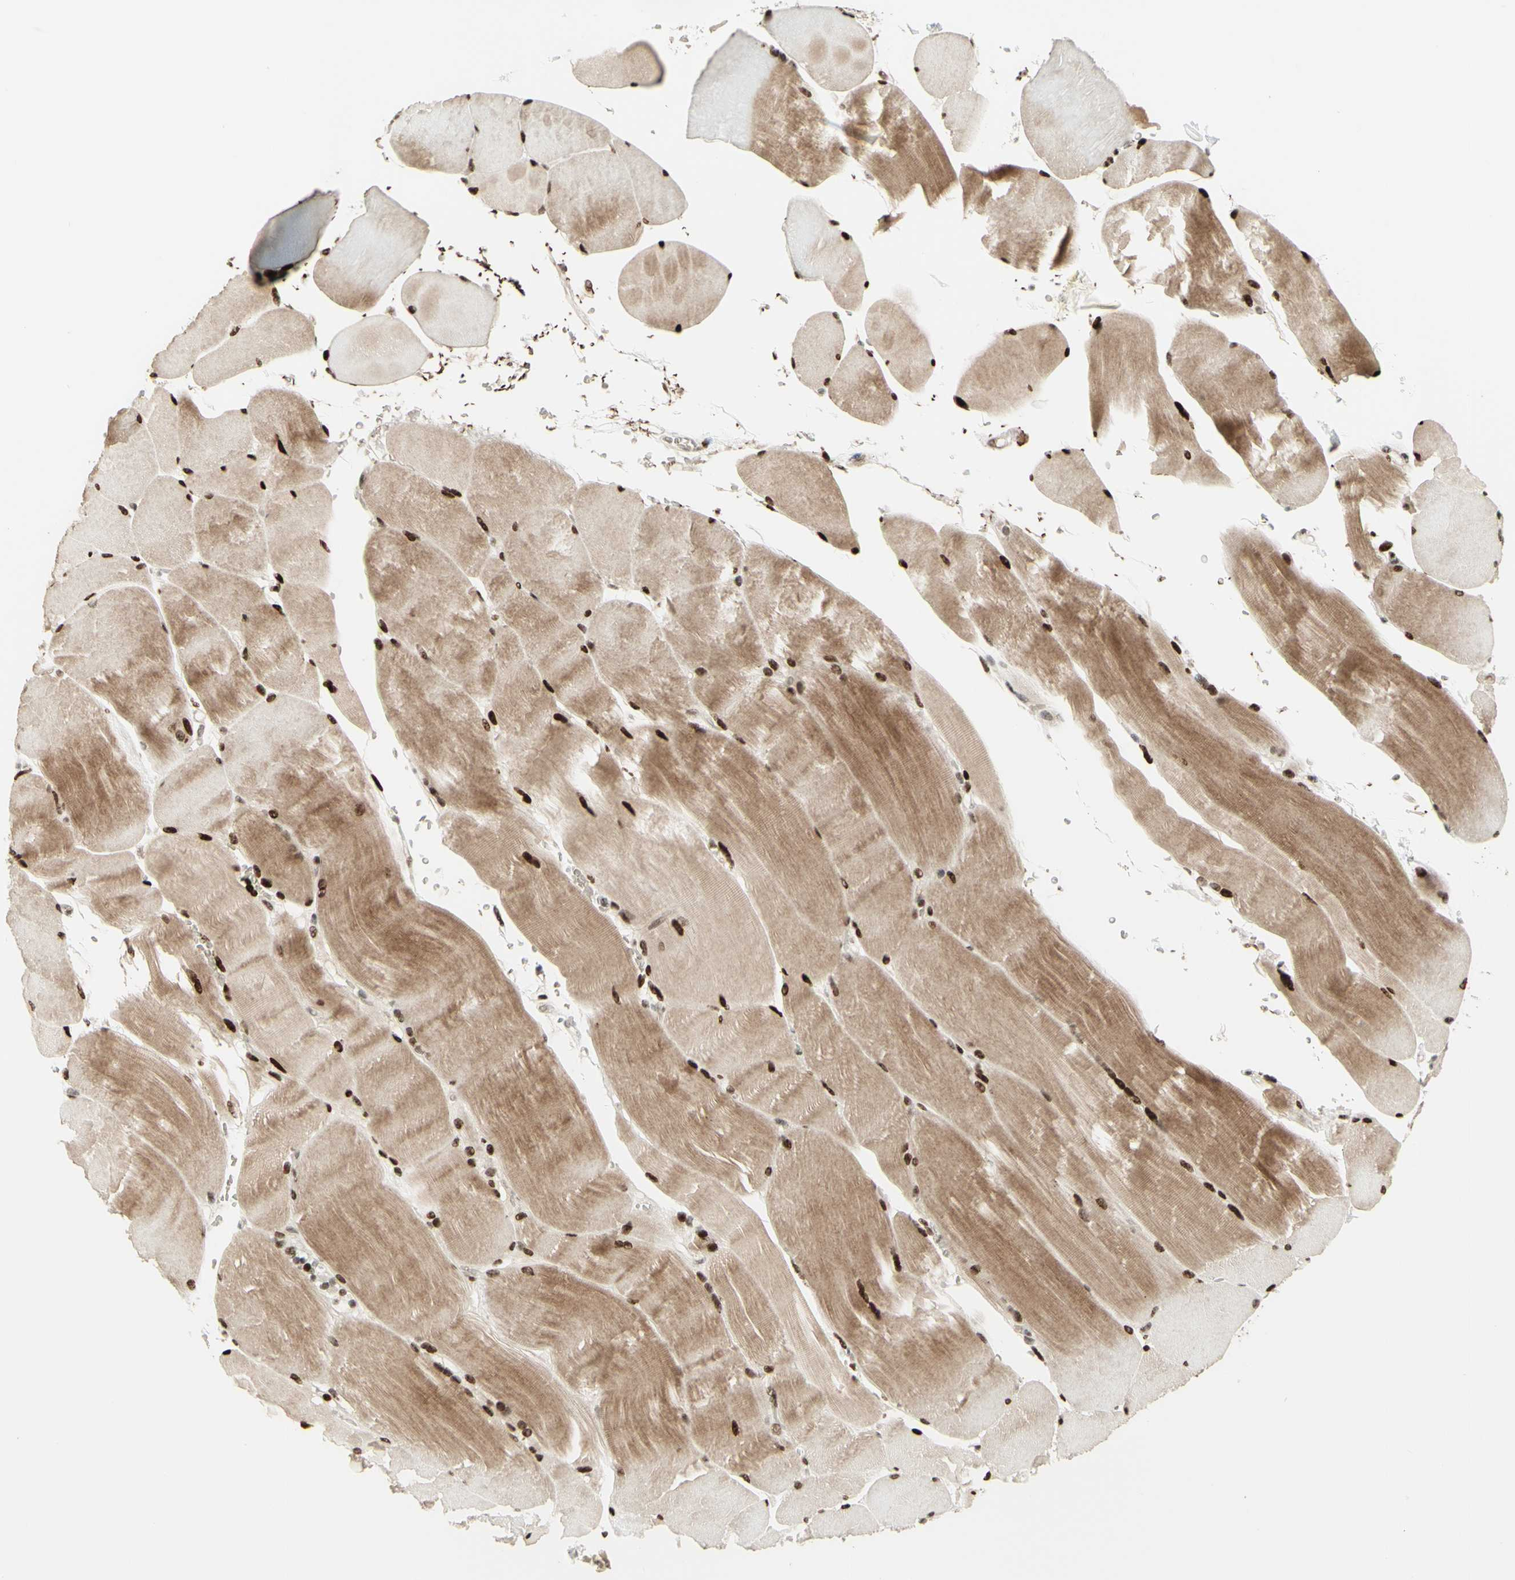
{"staining": {"intensity": "strong", "quantity": ">75%", "location": "cytoplasmic/membranous,nuclear"}, "tissue": "skeletal muscle", "cell_type": "Myocytes", "image_type": "normal", "snomed": [{"axis": "morphology", "description": "Normal tissue, NOS"}, {"axis": "topography", "description": "Skin"}, {"axis": "topography", "description": "Skeletal muscle"}], "caption": "Strong cytoplasmic/membranous,nuclear protein staining is appreciated in about >75% of myocytes in skeletal muscle.", "gene": "CDKL5", "patient": {"sex": "male", "age": 83}}